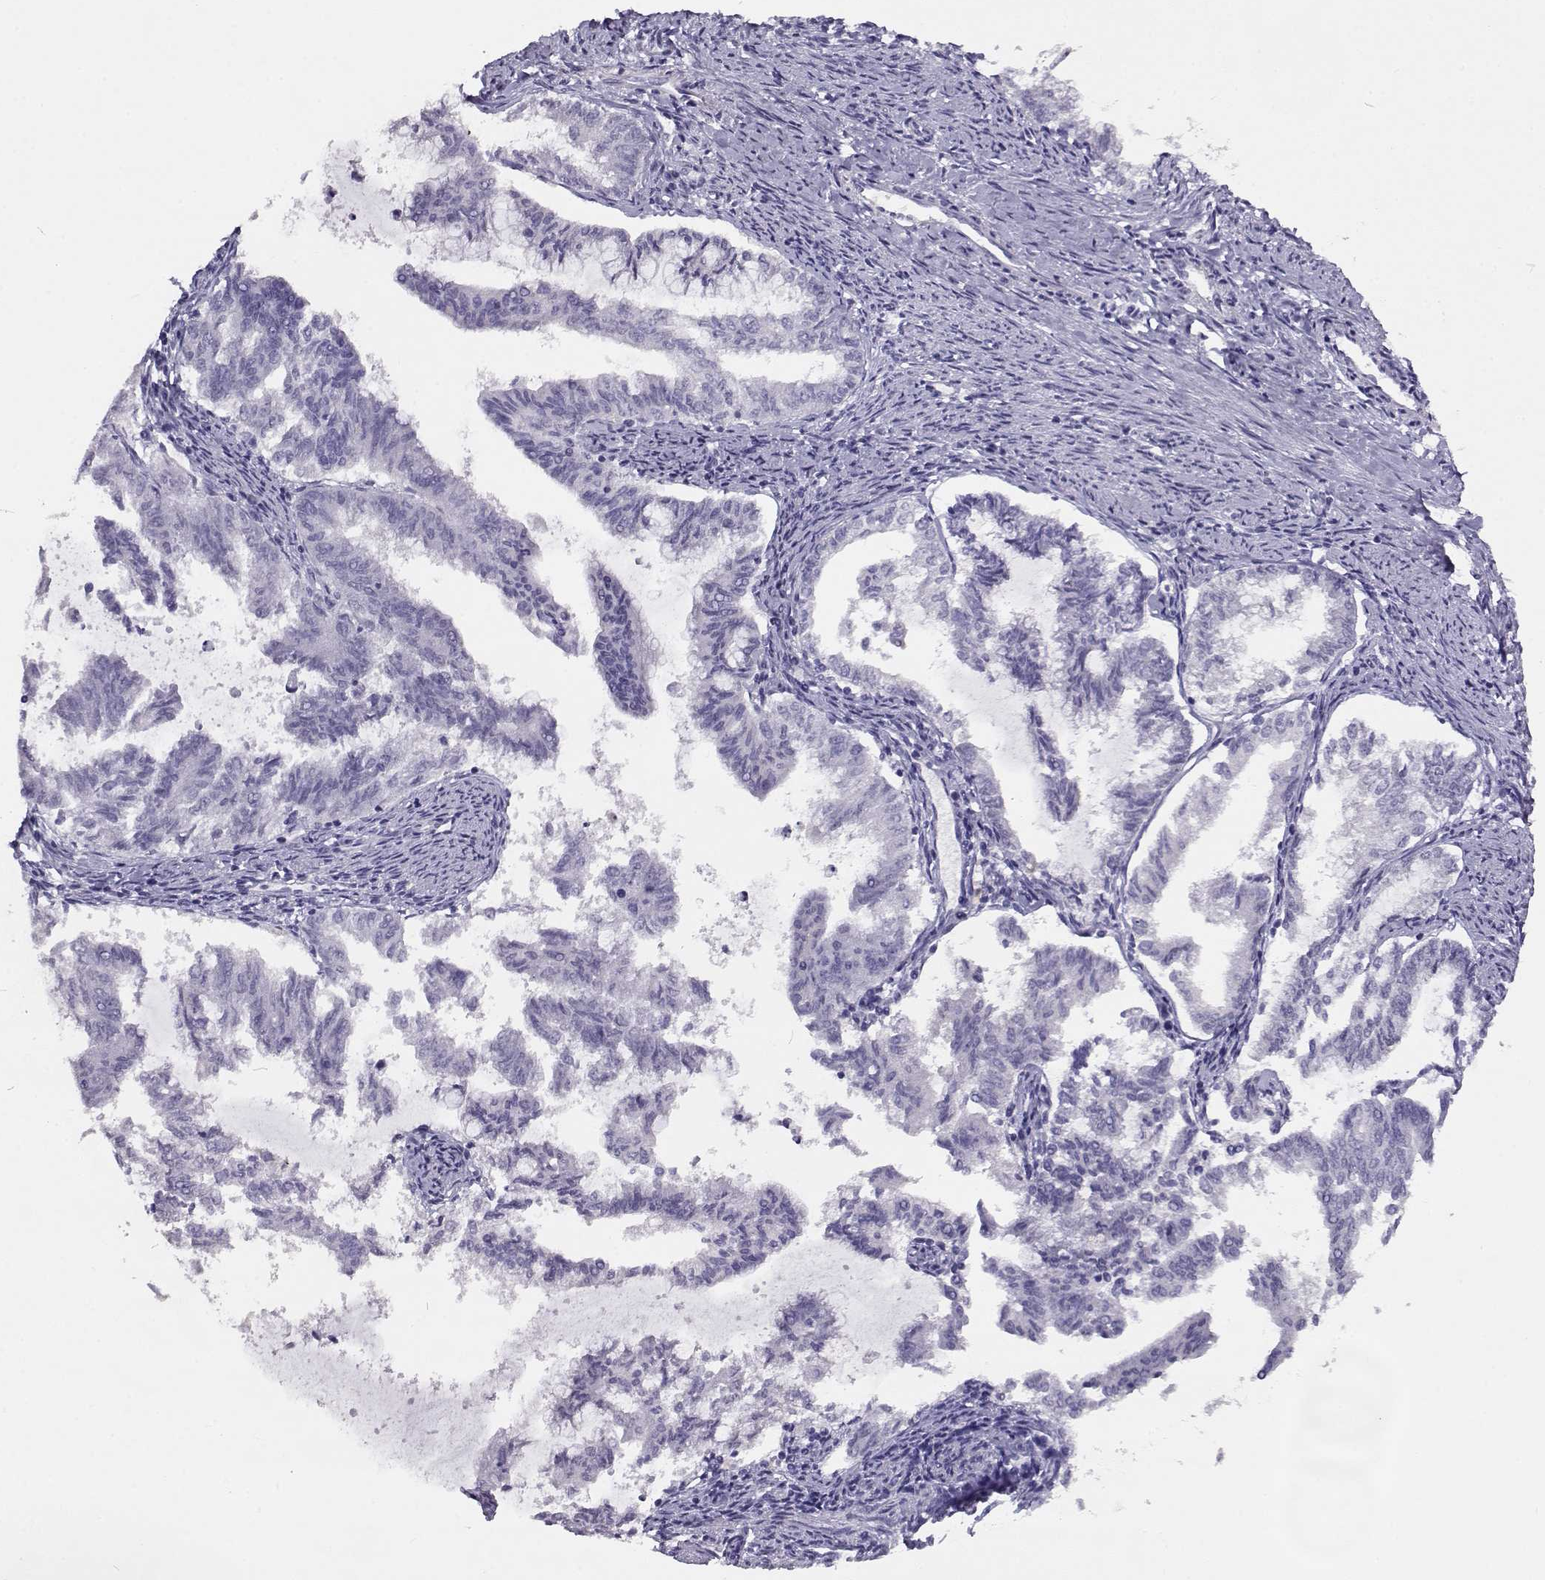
{"staining": {"intensity": "negative", "quantity": "none", "location": "none"}, "tissue": "endometrial cancer", "cell_type": "Tumor cells", "image_type": "cancer", "snomed": [{"axis": "morphology", "description": "Adenocarcinoma, NOS"}, {"axis": "topography", "description": "Endometrium"}], "caption": "DAB immunohistochemical staining of human endometrial cancer reveals no significant expression in tumor cells. (Brightfield microscopy of DAB (3,3'-diaminobenzidine) immunohistochemistry (IHC) at high magnification).", "gene": "NPW", "patient": {"sex": "female", "age": 79}}